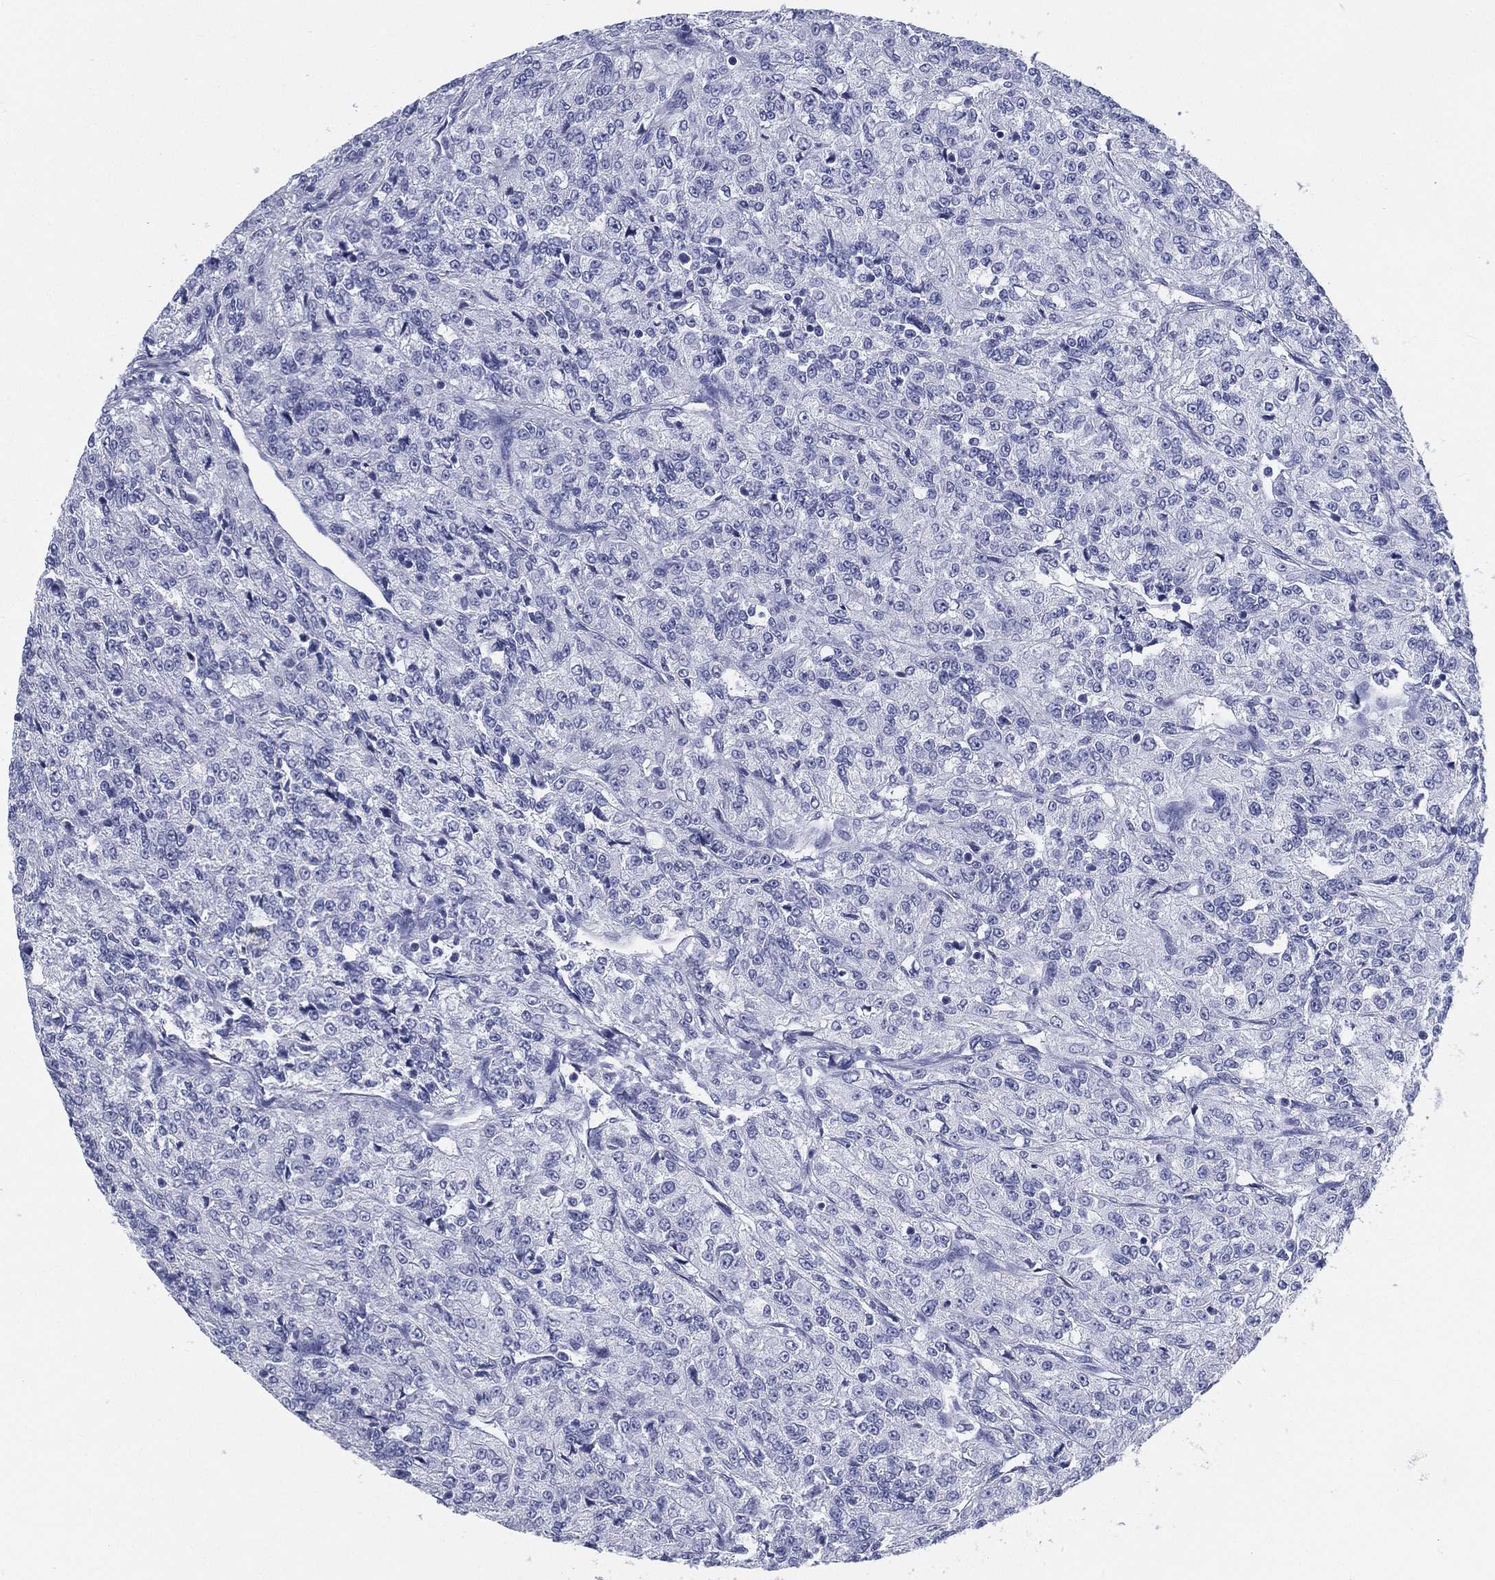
{"staining": {"intensity": "negative", "quantity": "none", "location": "none"}, "tissue": "renal cancer", "cell_type": "Tumor cells", "image_type": "cancer", "snomed": [{"axis": "morphology", "description": "Adenocarcinoma, NOS"}, {"axis": "topography", "description": "Kidney"}], "caption": "An immunohistochemistry photomicrograph of renal cancer is shown. There is no staining in tumor cells of renal cancer.", "gene": "ATP1B2", "patient": {"sex": "female", "age": 63}}